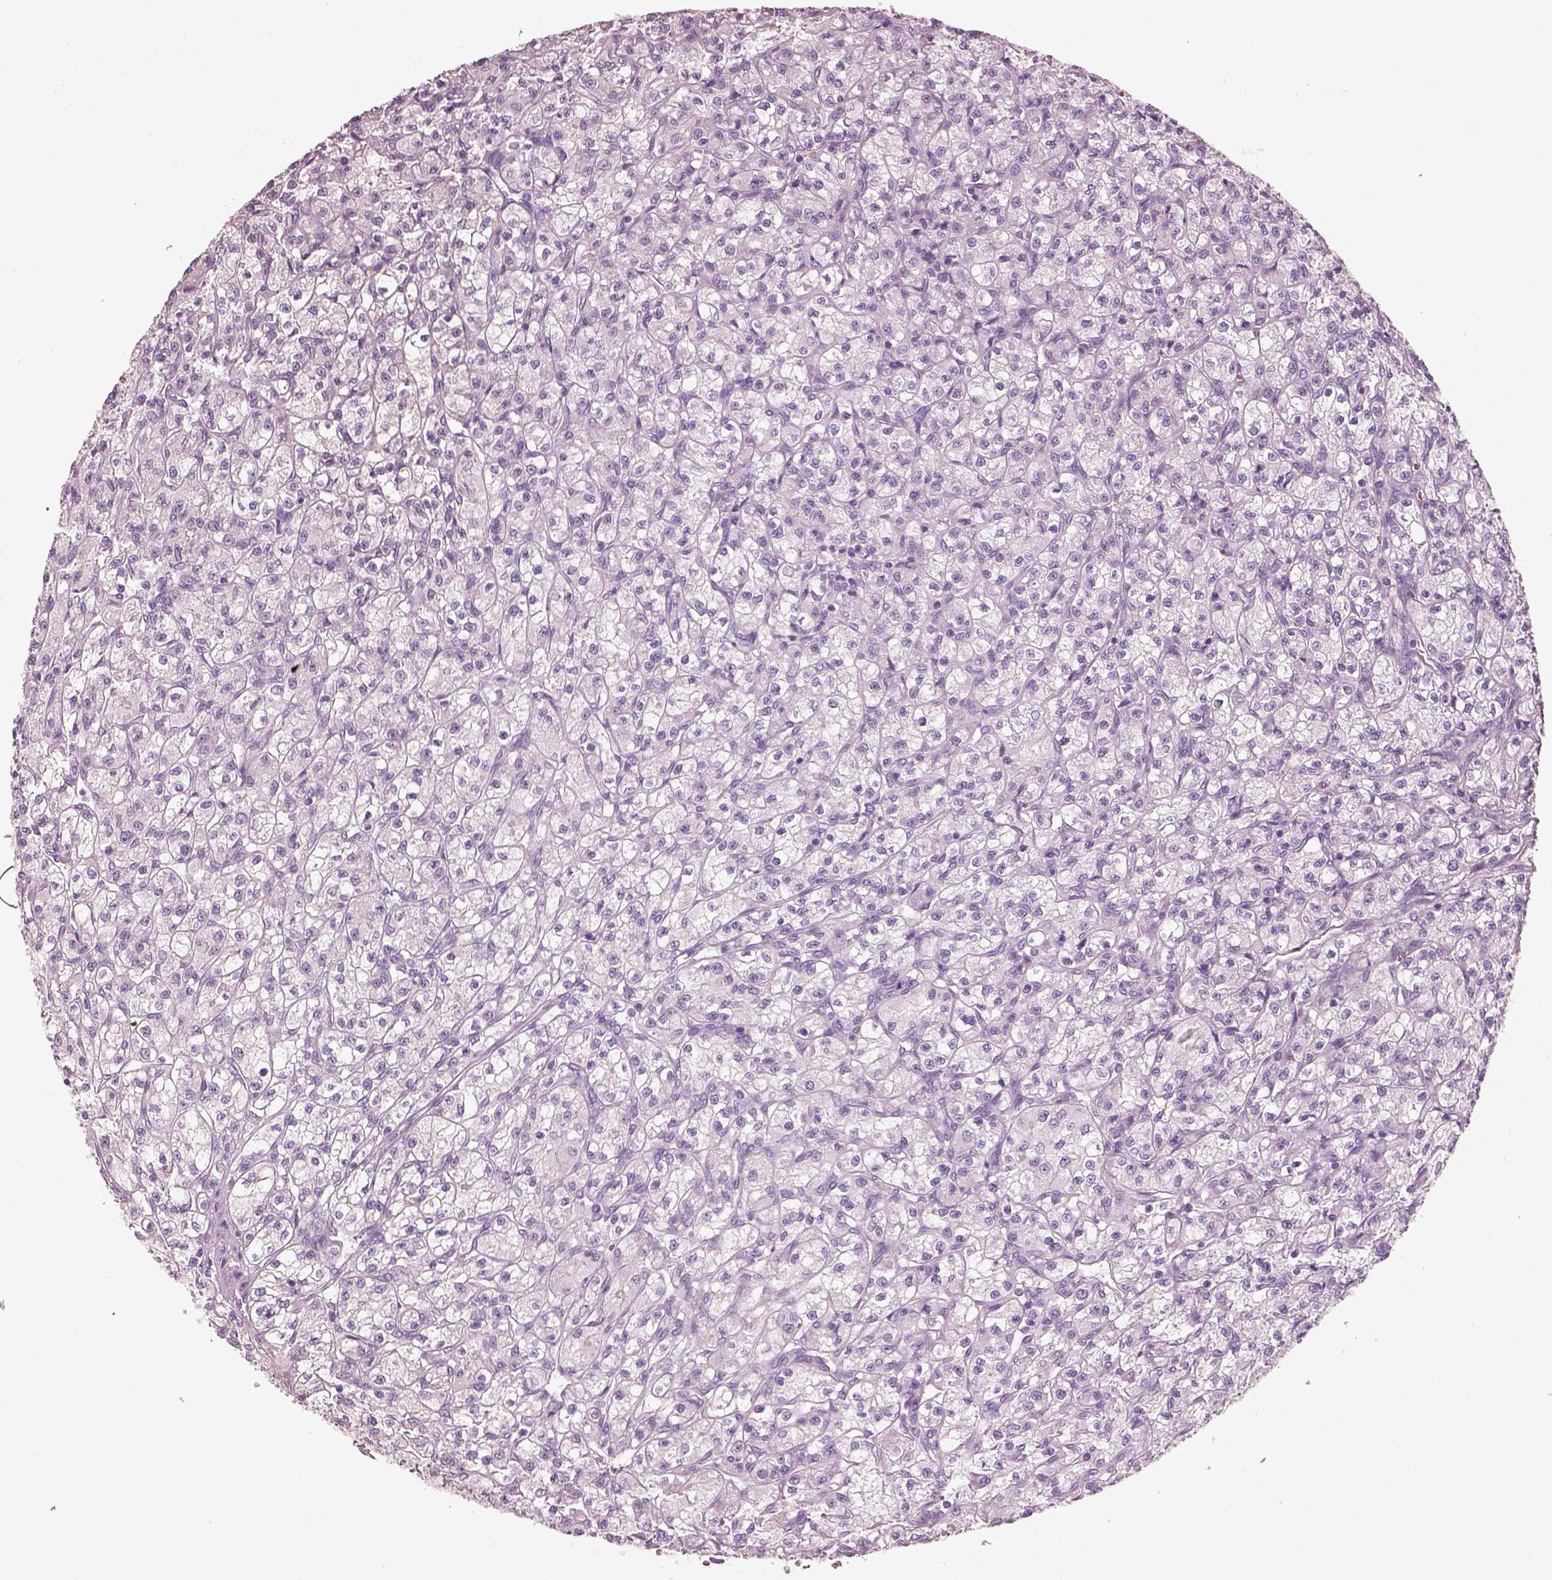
{"staining": {"intensity": "negative", "quantity": "none", "location": "none"}, "tissue": "renal cancer", "cell_type": "Tumor cells", "image_type": "cancer", "snomed": [{"axis": "morphology", "description": "Adenocarcinoma, NOS"}, {"axis": "topography", "description": "Kidney"}], "caption": "Immunohistochemical staining of adenocarcinoma (renal) exhibits no significant staining in tumor cells.", "gene": "IGLL1", "patient": {"sex": "female", "age": 70}}